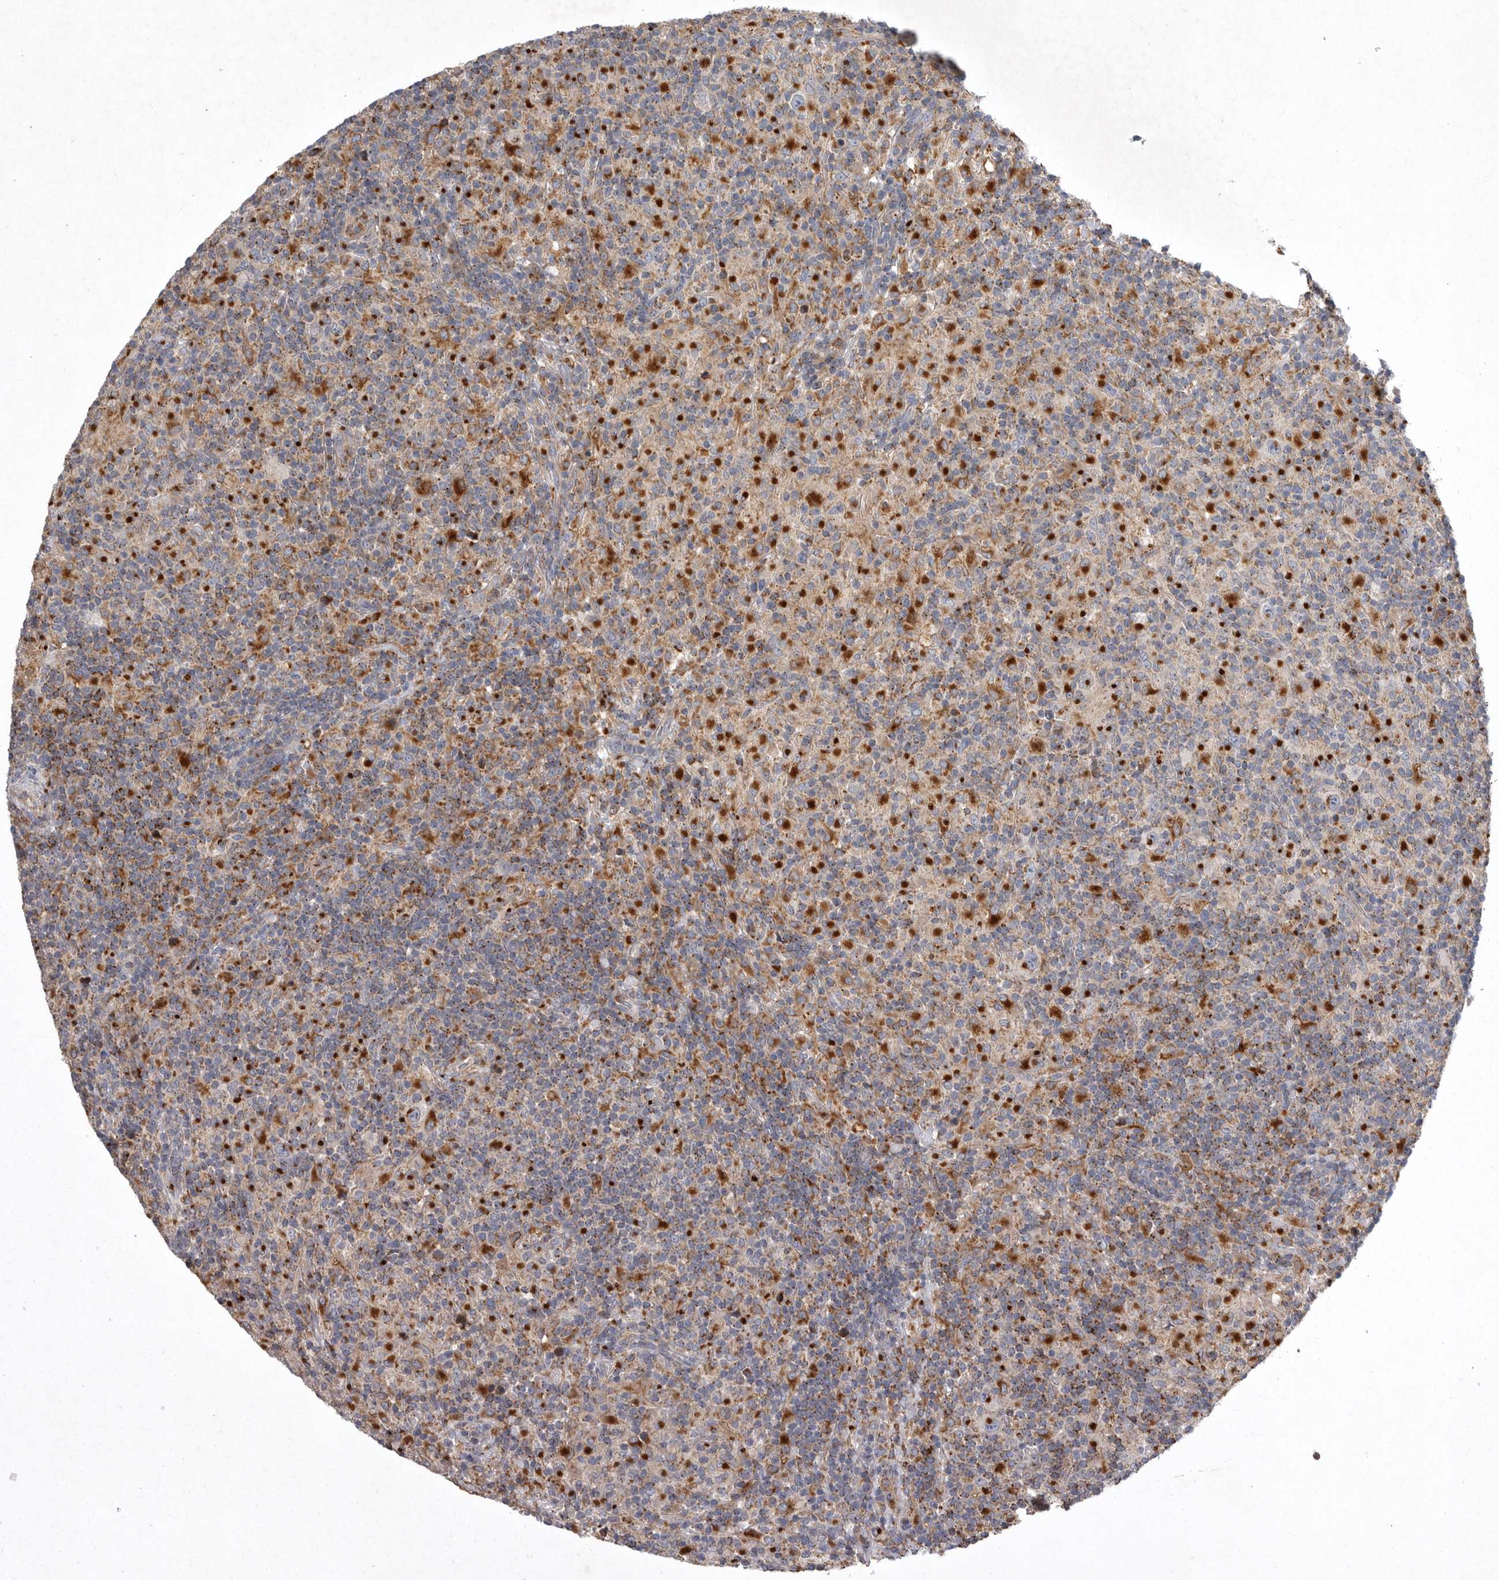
{"staining": {"intensity": "moderate", "quantity": "25%-75%", "location": "cytoplasmic/membranous"}, "tissue": "lymphoma", "cell_type": "Tumor cells", "image_type": "cancer", "snomed": [{"axis": "morphology", "description": "Hodgkin's disease, NOS"}, {"axis": "topography", "description": "Lymph node"}], "caption": "Immunohistochemical staining of human lymphoma reveals medium levels of moderate cytoplasmic/membranous protein staining in about 25%-75% of tumor cells.", "gene": "LAMTOR3", "patient": {"sex": "male", "age": 70}}